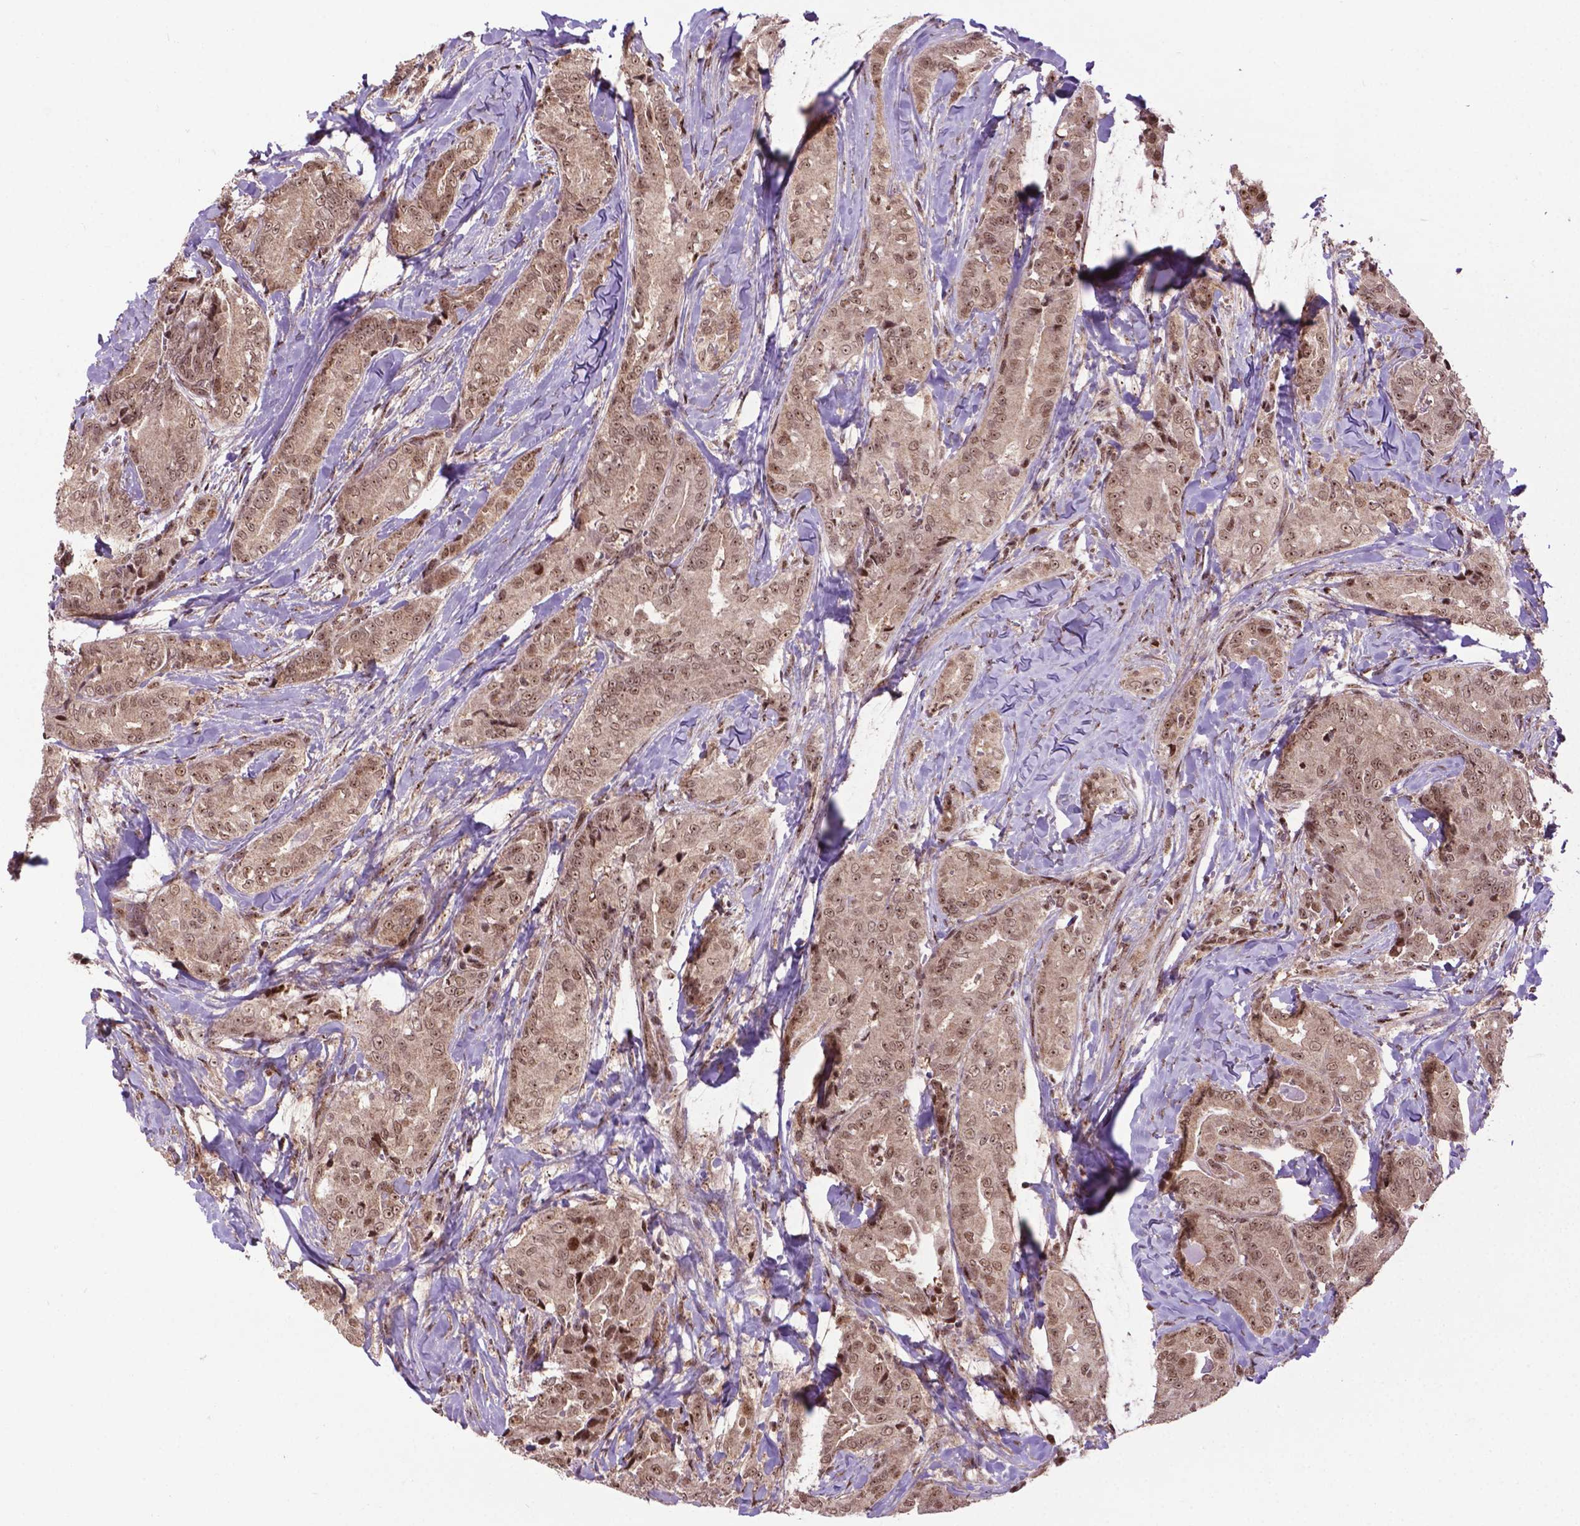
{"staining": {"intensity": "moderate", "quantity": ">75%", "location": "nuclear"}, "tissue": "thyroid cancer", "cell_type": "Tumor cells", "image_type": "cancer", "snomed": [{"axis": "morphology", "description": "Papillary adenocarcinoma, NOS"}, {"axis": "topography", "description": "Thyroid gland"}], "caption": "An immunohistochemistry (IHC) image of neoplastic tissue is shown. Protein staining in brown shows moderate nuclear positivity in thyroid papillary adenocarcinoma within tumor cells. (DAB IHC with brightfield microscopy, high magnification).", "gene": "CSNK2A1", "patient": {"sex": "male", "age": 61}}